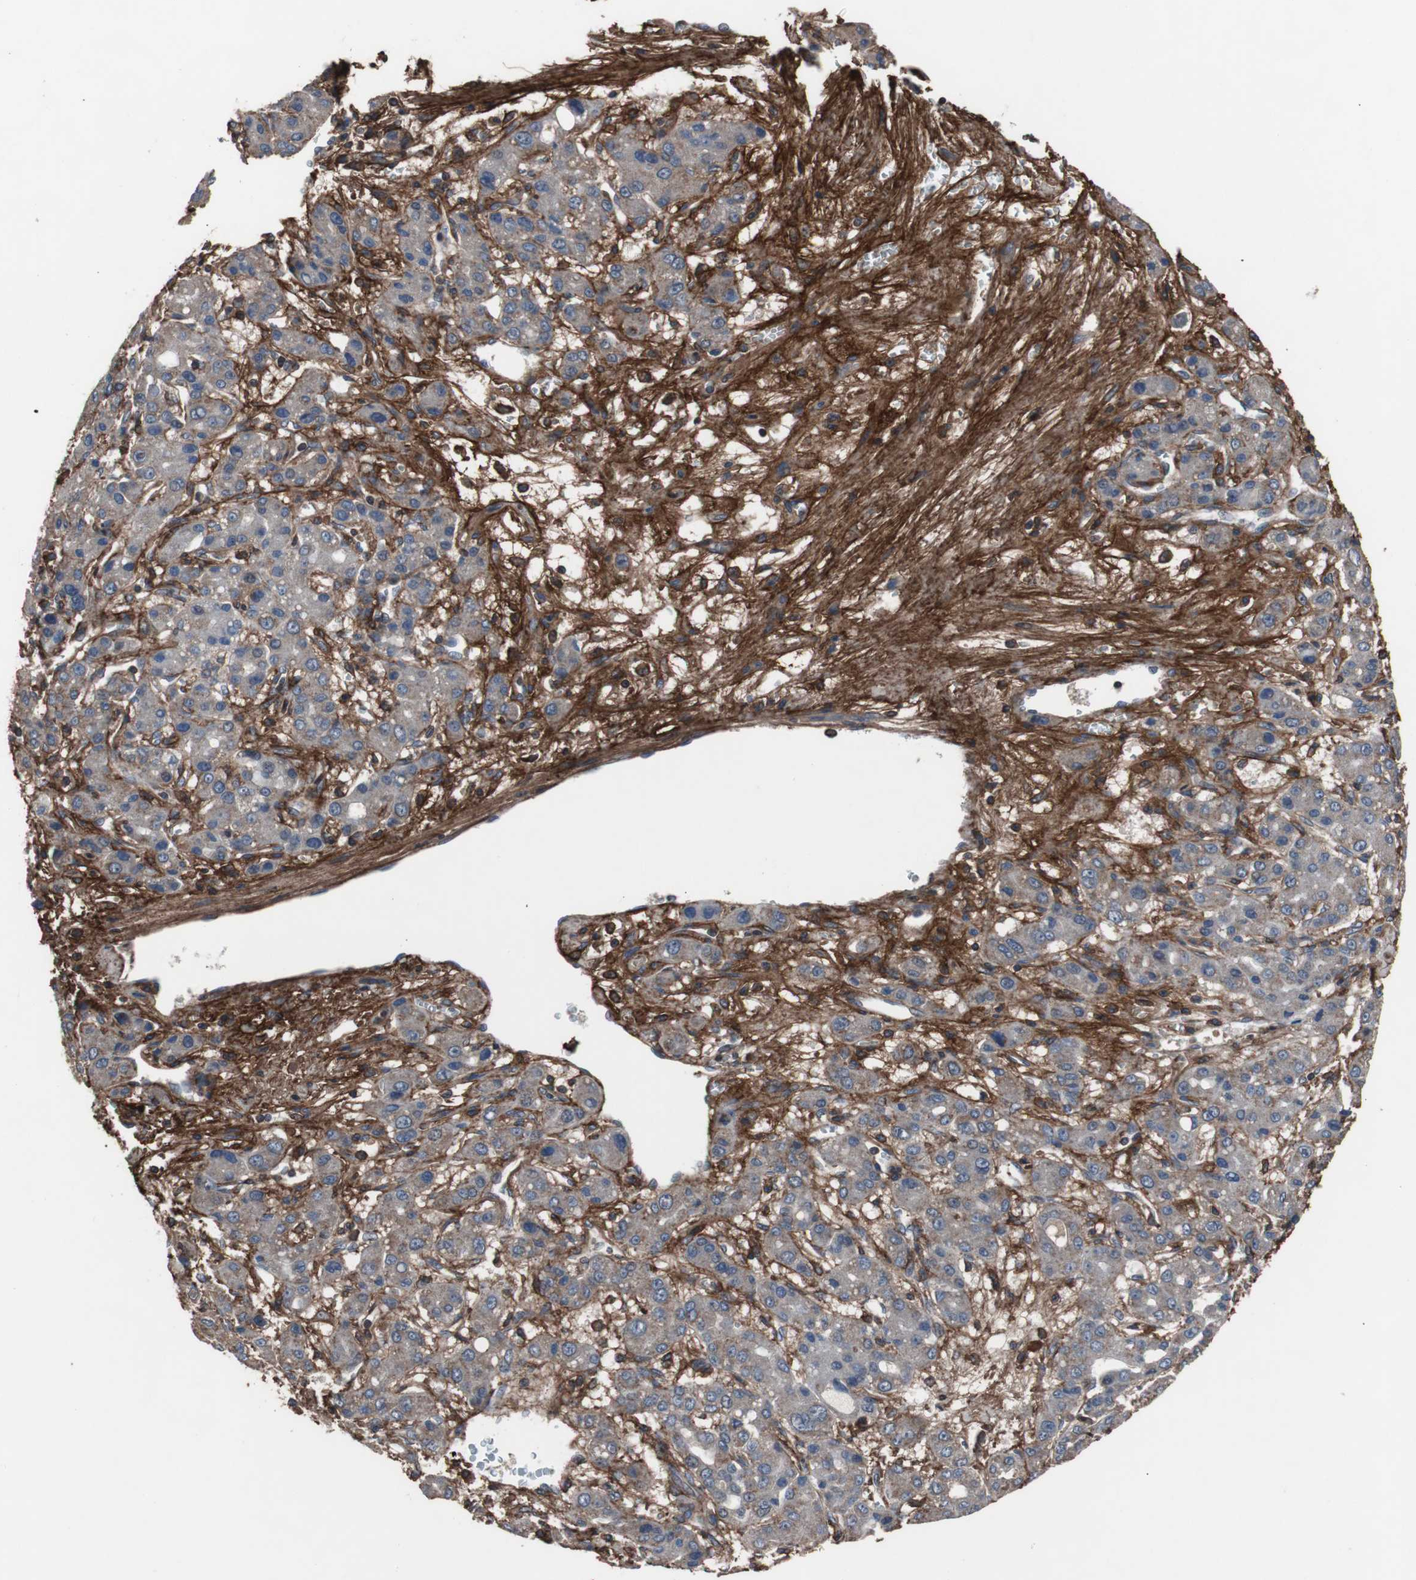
{"staining": {"intensity": "negative", "quantity": "none", "location": "none"}, "tissue": "liver cancer", "cell_type": "Tumor cells", "image_type": "cancer", "snomed": [{"axis": "morphology", "description": "Carcinoma, Hepatocellular, NOS"}, {"axis": "topography", "description": "Liver"}], "caption": "Tumor cells show no significant staining in liver cancer.", "gene": "COL6A2", "patient": {"sex": "male", "age": 55}}